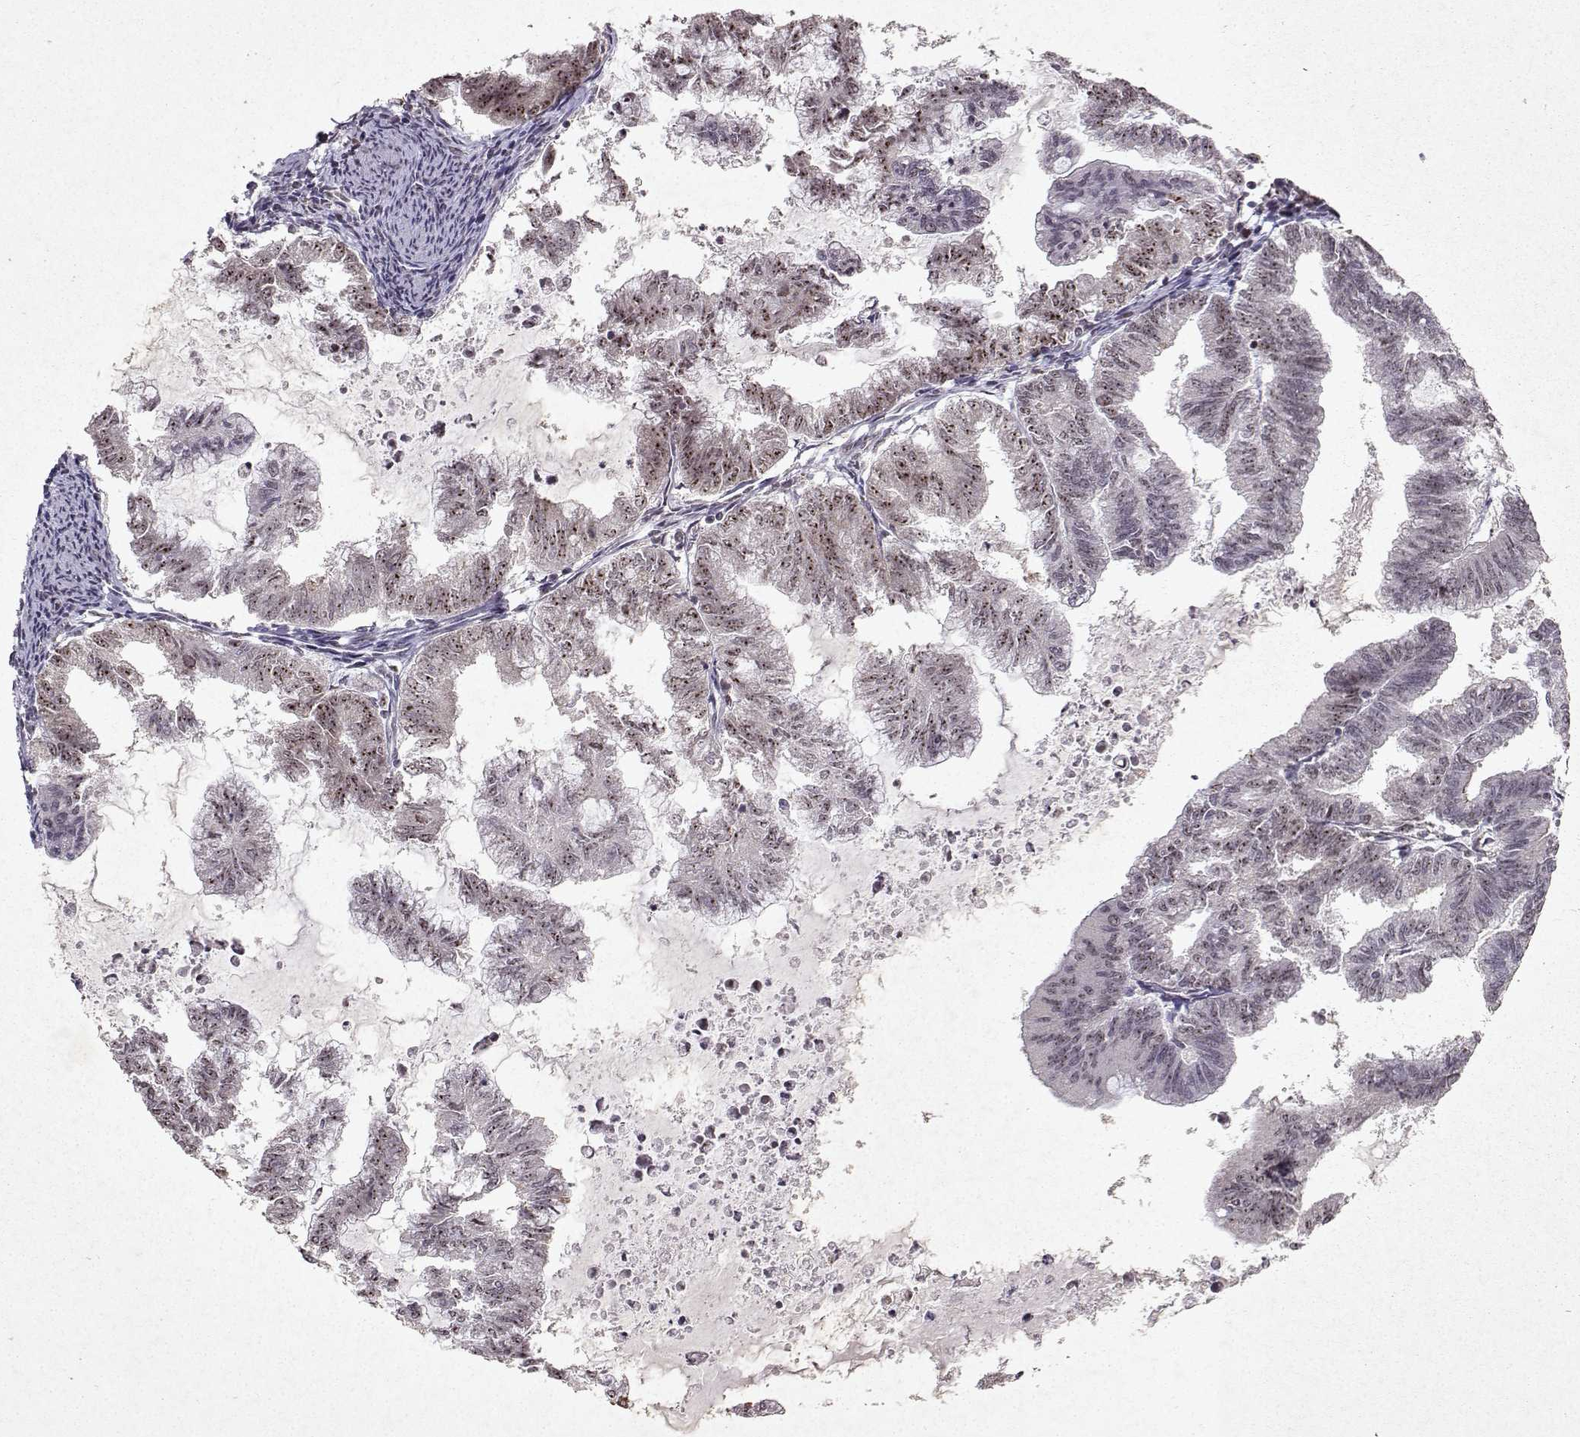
{"staining": {"intensity": "moderate", "quantity": "<25%", "location": "nuclear"}, "tissue": "endometrial cancer", "cell_type": "Tumor cells", "image_type": "cancer", "snomed": [{"axis": "morphology", "description": "Adenocarcinoma, NOS"}, {"axis": "topography", "description": "Endometrium"}], "caption": "Immunohistochemical staining of endometrial adenocarcinoma reveals low levels of moderate nuclear protein staining in about <25% of tumor cells. Immunohistochemistry stains the protein in brown and the nuclei are stained blue.", "gene": "DDX56", "patient": {"sex": "female", "age": 79}}